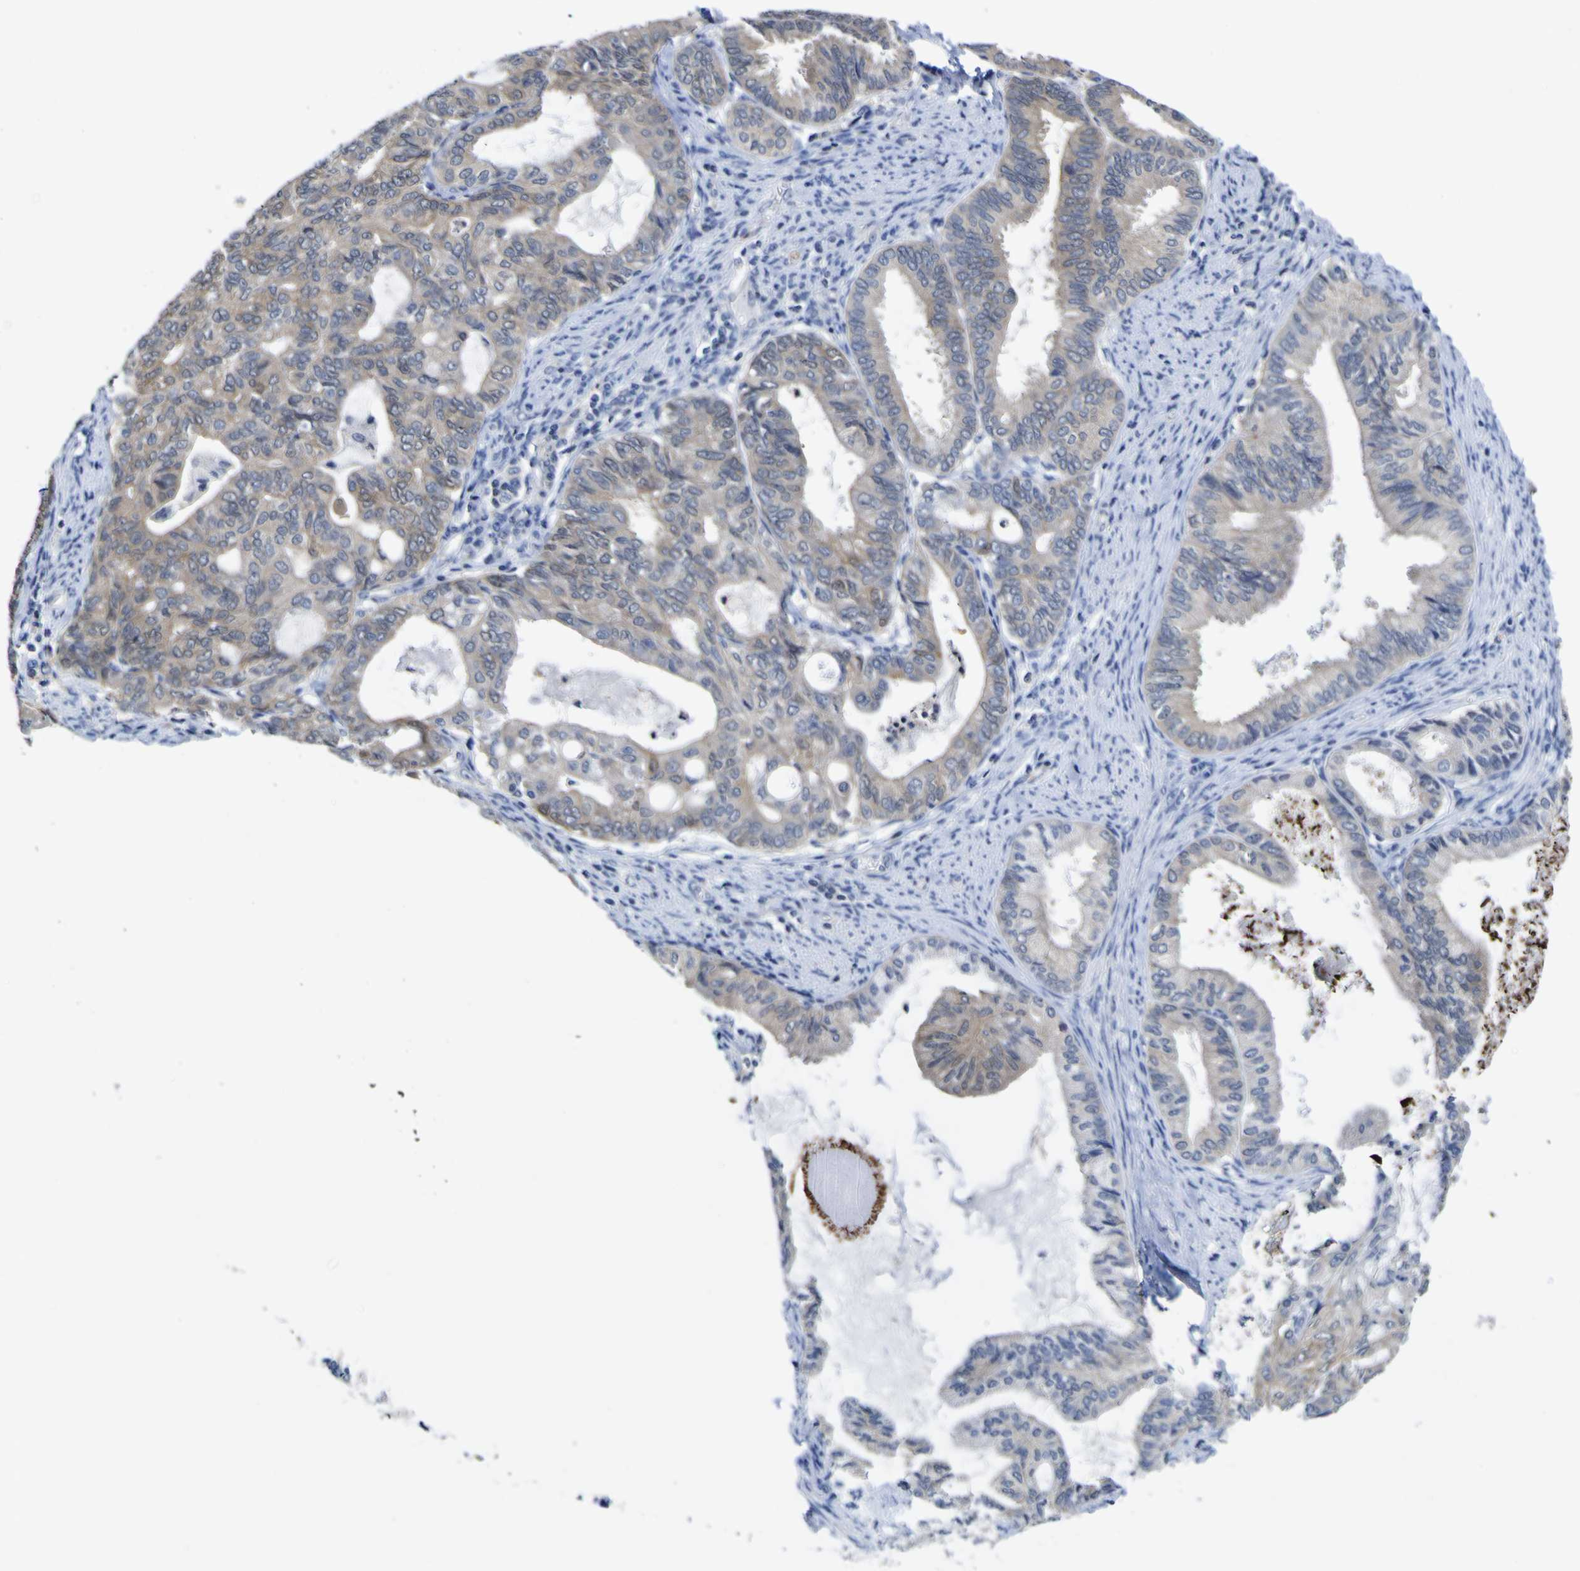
{"staining": {"intensity": "weak", "quantity": "25%-75%", "location": "cytoplasmic/membranous"}, "tissue": "endometrial cancer", "cell_type": "Tumor cells", "image_type": "cancer", "snomed": [{"axis": "morphology", "description": "Adenocarcinoma, NOS"}, {"axis": "topography", "description": "Endometrium"}], "caption": "Protein expression analysis of human adenocarcinoma (endometrial) reveals weak cytoplasmic/membranous positivity in about 25%-75% of tumor cells.", "gene": "CASP6", "patient": {"sex": "female", "age": 86}}